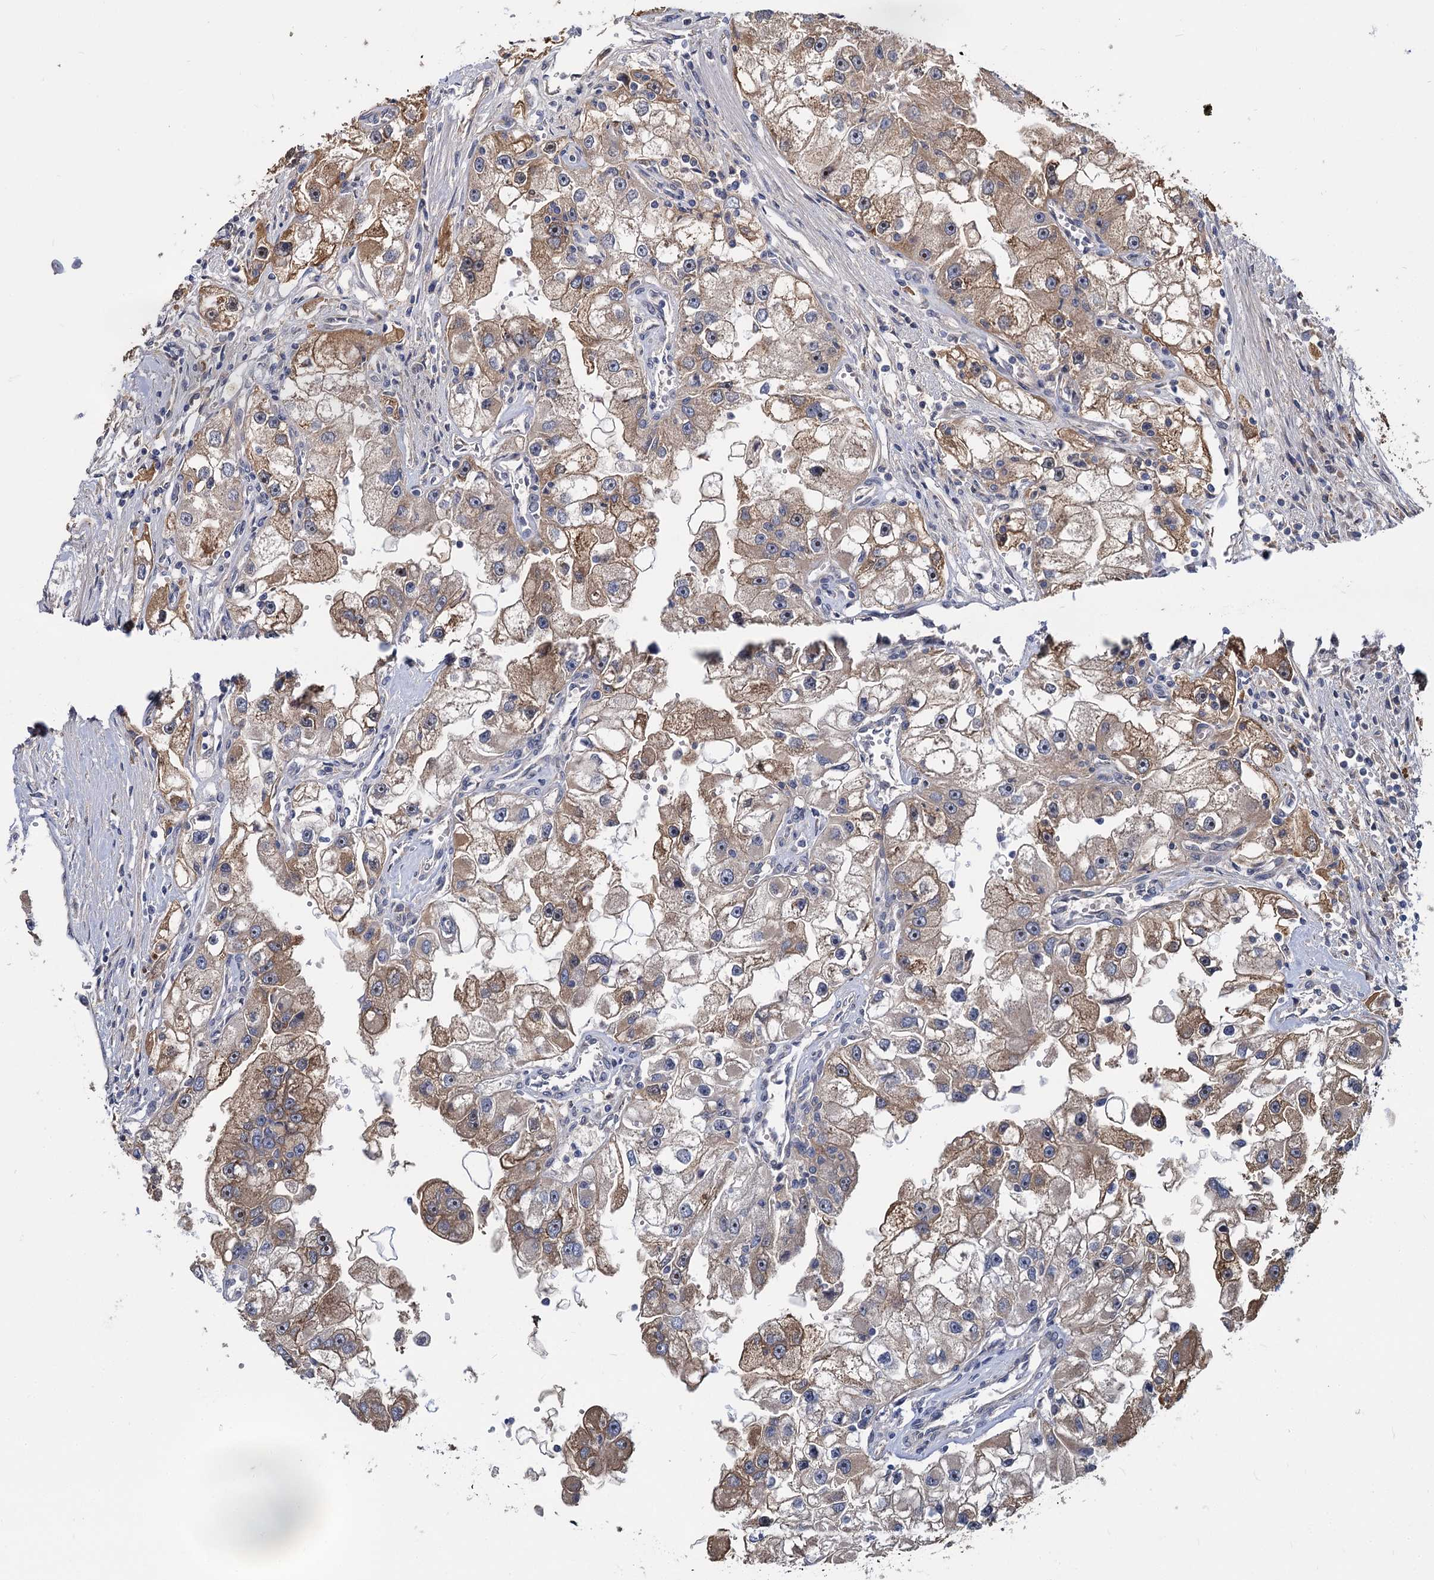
{"staining": {"intensity": "moderate", "quantity": "25%-75%", "location": "cytoplasmic/membranous"}, "tissue": "renal cancer", "cell_type": "Tumor cells", "image_type": "cancer", "snomed": [{"axis": "morphology", "description": "Adenocarcinoma, NOS"}, {"axis": "topography", "description": "Kidney"}], "caption": "Immunohistochemistry image of neoplastic tissue: renal cancer (adenocarcinoma) stained using IHC demonstrates medium levels of moderate protein expression localized specifically in the cytoplasmic/membranous of tumor cells, appearing as a cytoplasmic/membranous brown color.", "gene": "SNX15", "patient": {"sex": "male", "age": 63}}